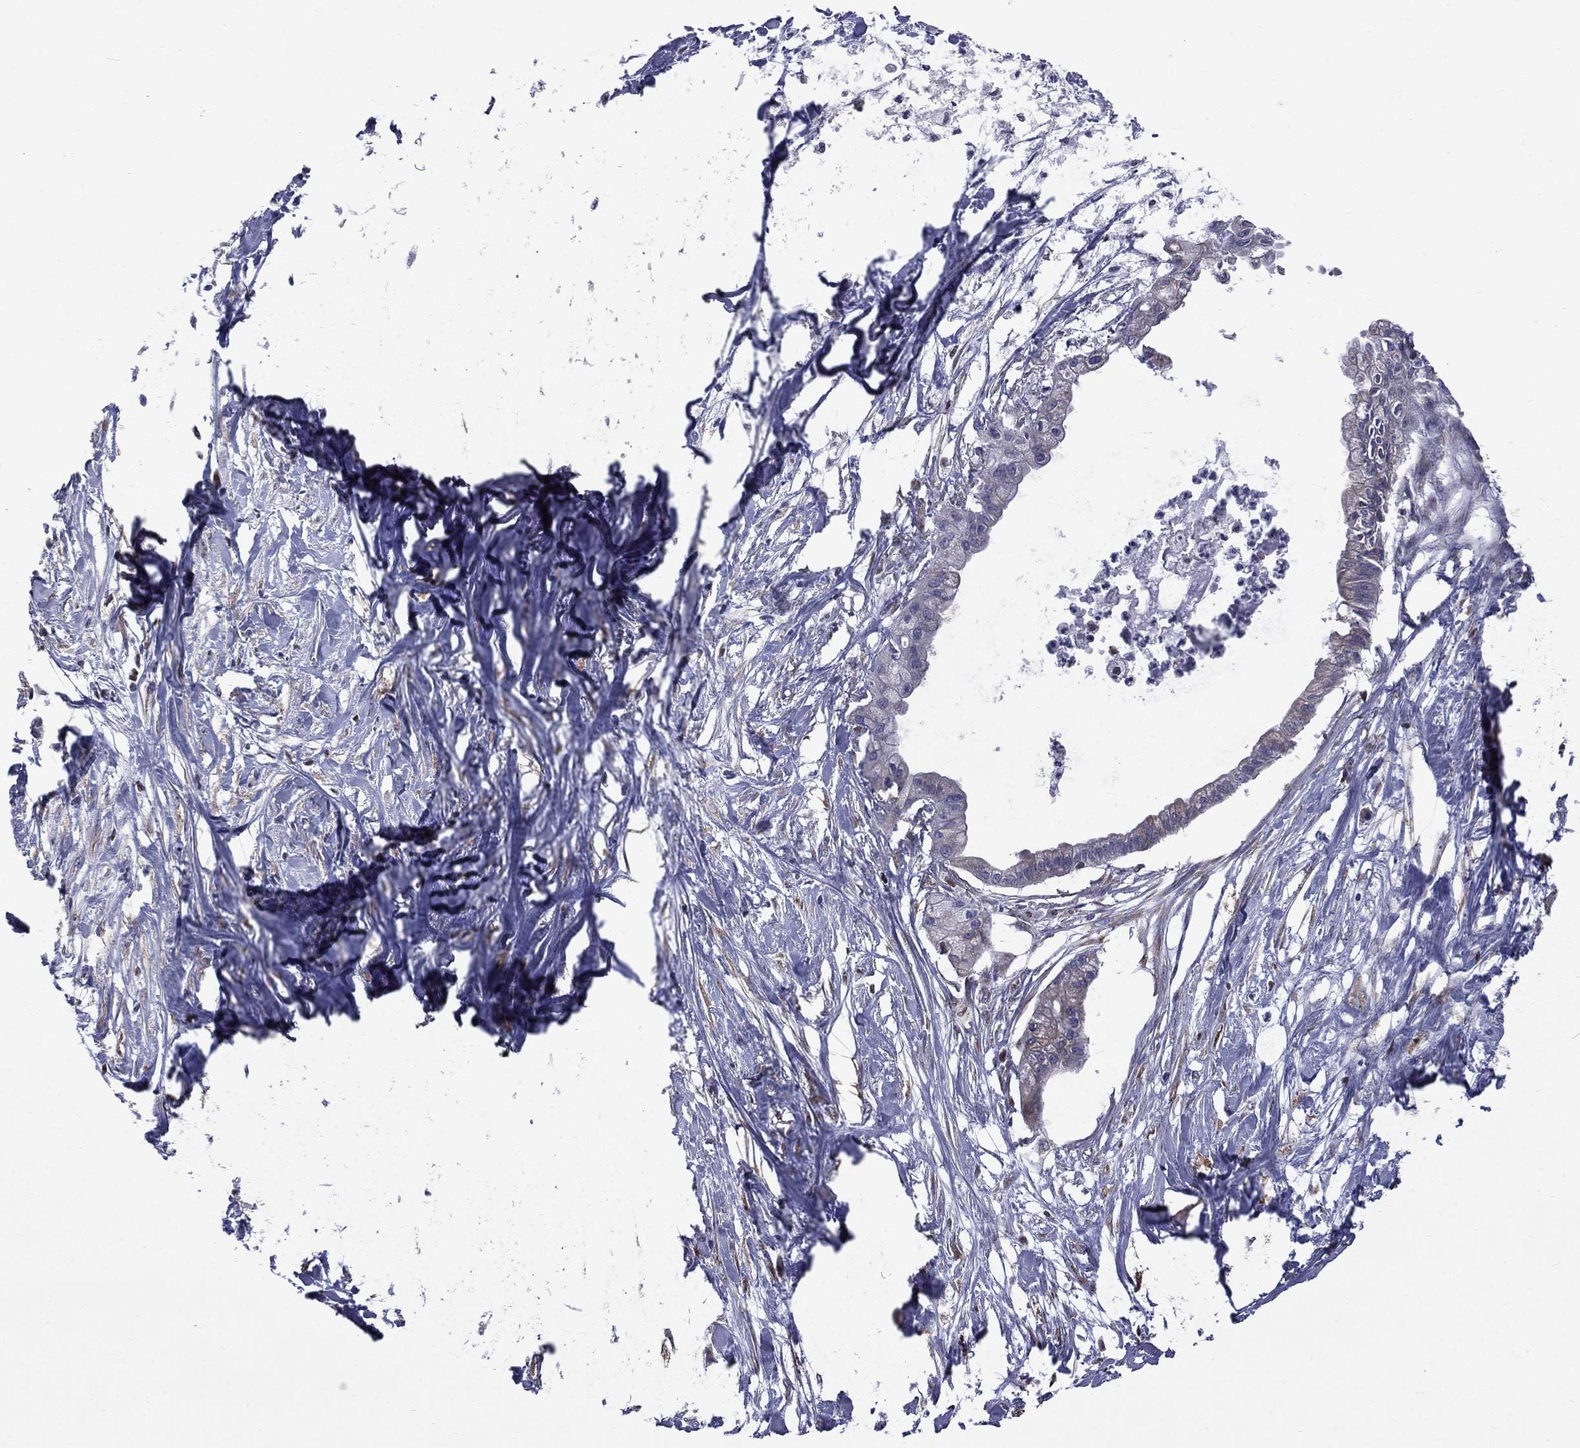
{"staining": {"intensity": "negative", "quantity": "none", "location": "none"}, "tissue": "pancreatic cancer", "cell_type": "Tumor cells", "image_type": "cancer", "snomed": [{"axis": "morphology", "description": "Normal tissue, NOS"}, {"axis": "morphology", "description": "Adenocarcinoma, NOS"}, {"axis": "topography", "description": "Pancreas"}], "caption": "Pancreatic cancer (adenocarcinoma) was stained to show a protein in brown. There is no significant expression in tumor cells.", "gene": "HSPB2", "patient": {"sex": "female", "age": 58}}